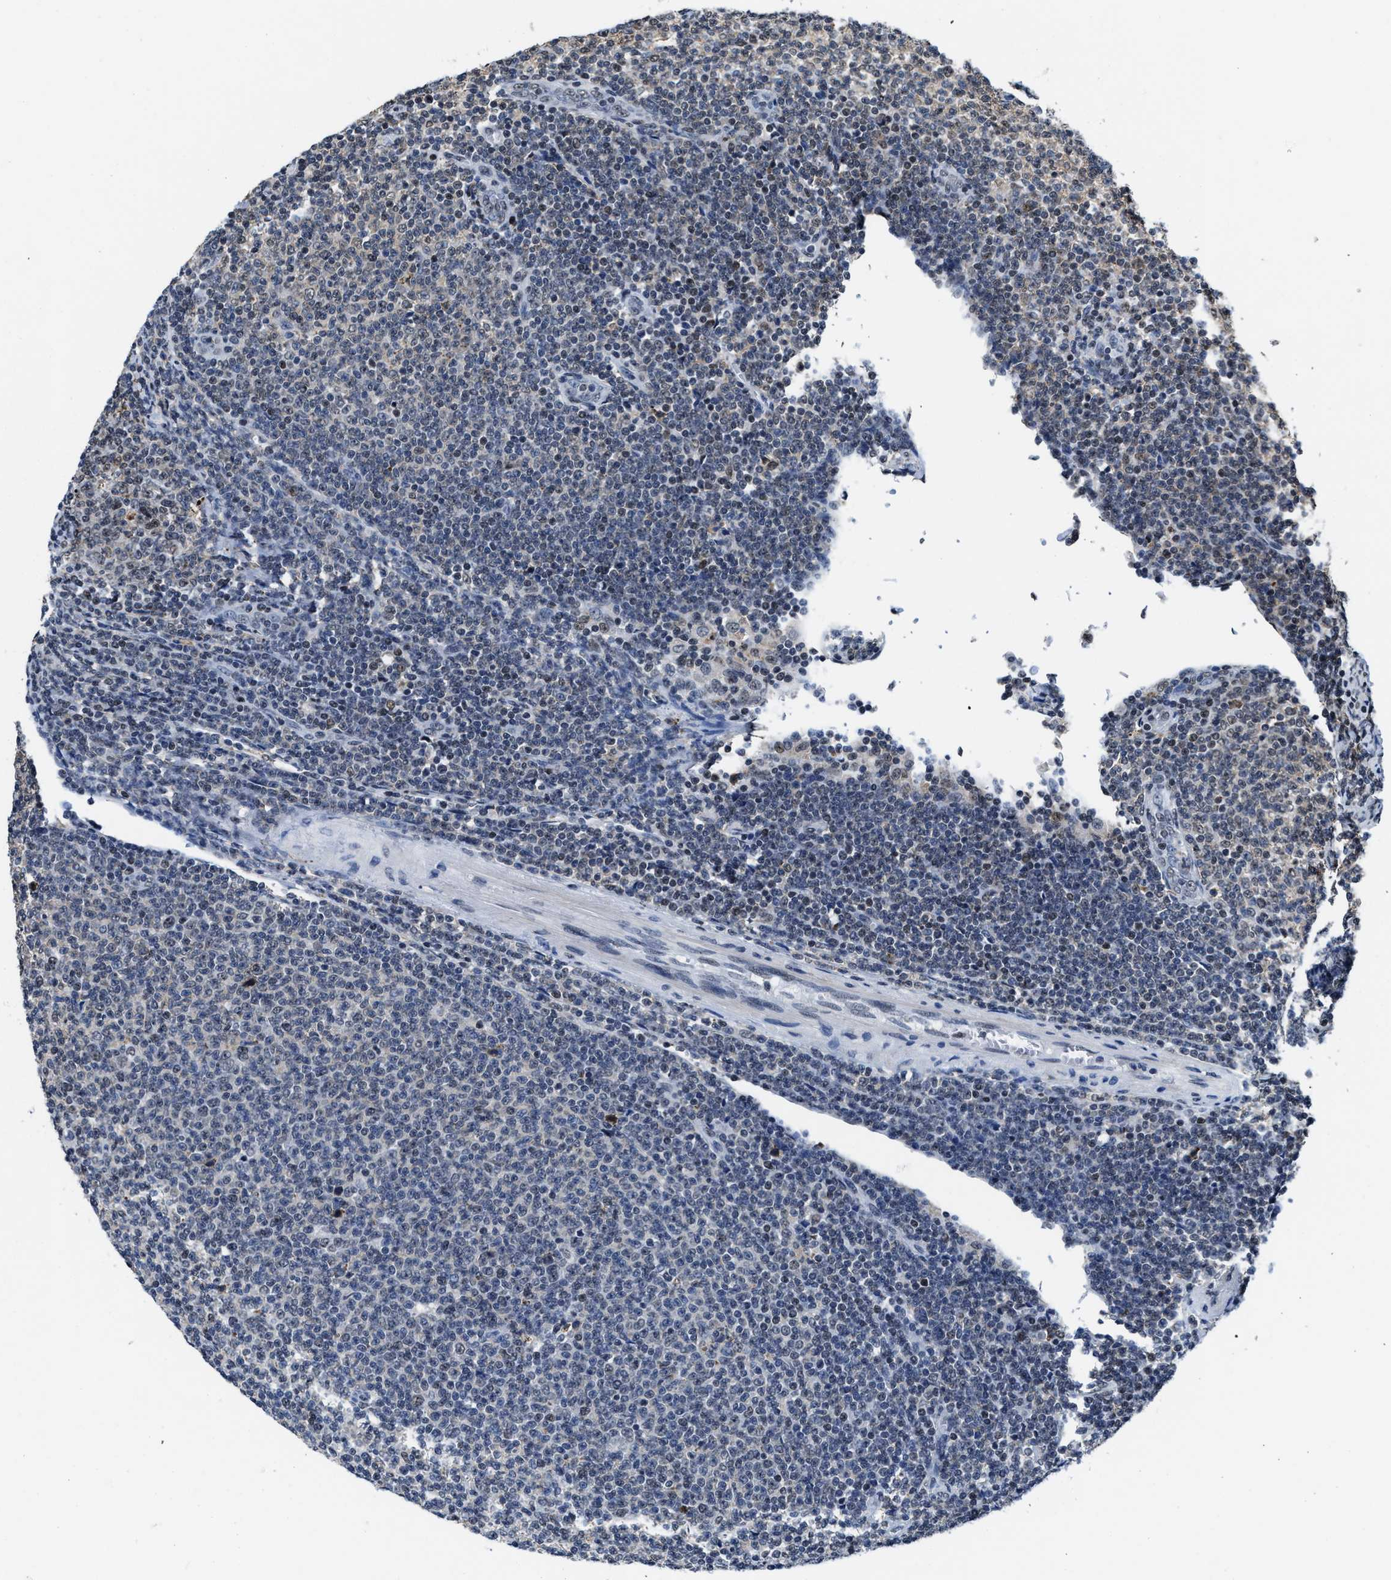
{"staining": {"intensity": "weak", "quantity": "<25%", "location": "cytoplasmic/membranous,nuclear"}, "tissue": "lymphoma", "cell_type": "Tumor cells", "image_type": "cancer", "snomed": [{"axis": "morphology", "description": "Malignant lymphoma, non-Hodgkin's type, Low grade"}, {"axis": "topography", "description": "Lymph node"}], "caption": "DAB (3,3'-diaminobenzidine) immunohistochemical staining of low-grade malignant lymphoma, non-Hodgkin's type reveals no significant expression in tumor cells.", "gene": "SUPT16H", "patient": {"sex": "male", "age": 66}}